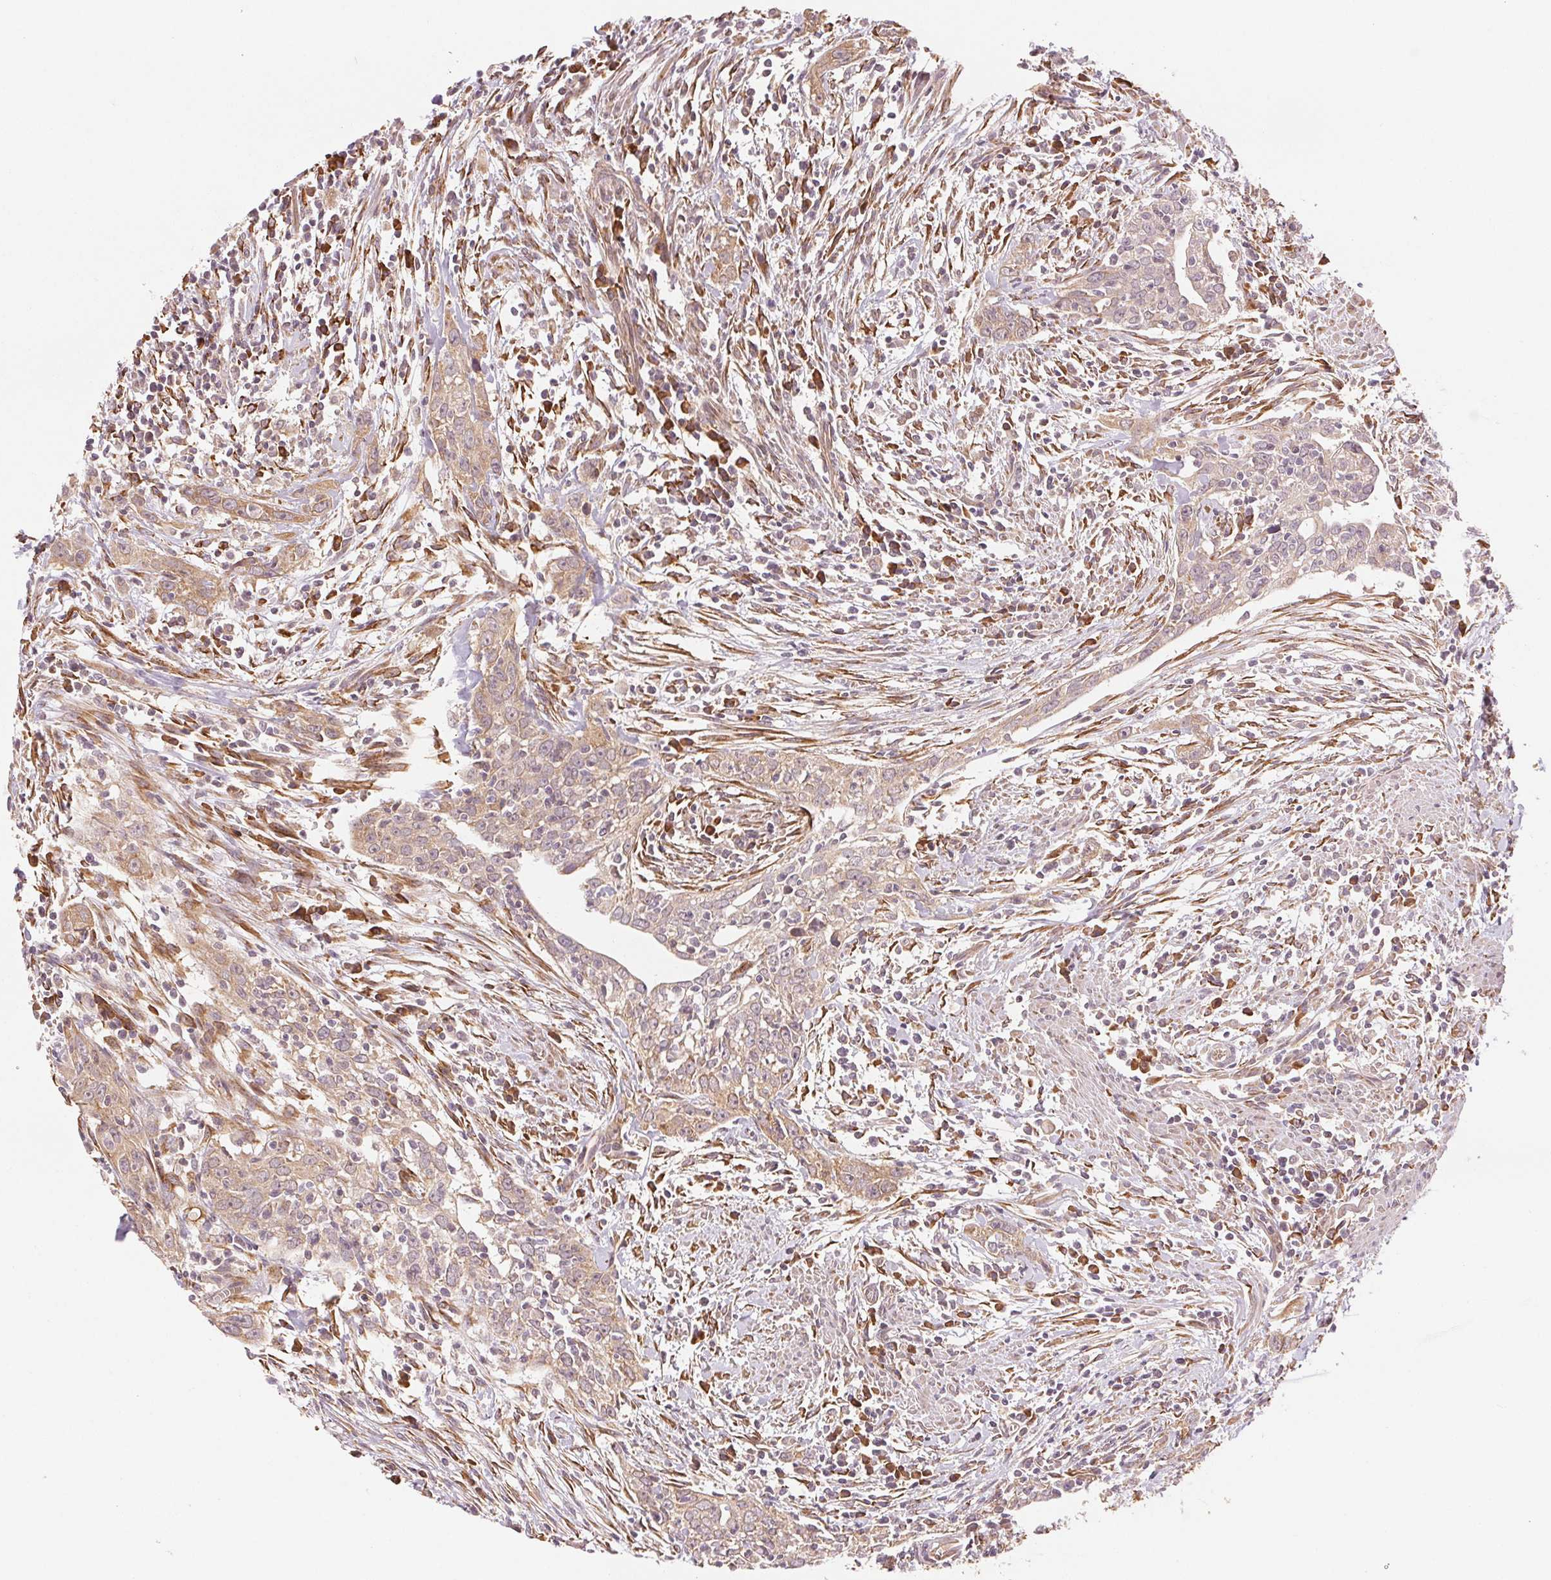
{"staining": {"intensity": "weak", "quantity": ">75%", "location": "cytoplasmic/membranous"}, "tissue": "urothelial cancer", "cell_type": "Tumor cells", "image_type": "cancer", "snomed": [{"axis": "morphology", "description": "Urothelial carcinoma, High grade"}, {"axis": "topography", "description": "Urinary bladder"}], "caption": "Urothelial cancer tissue shows weak cytoplasmic/membranous positivity in approximately >75% of tumor cells, visualized by immunohistochemistry. (IHC, brightfield microscopy, high magnification).", "gene": "SLC20A1", "patient": {"sex": "male", "age": 83}}